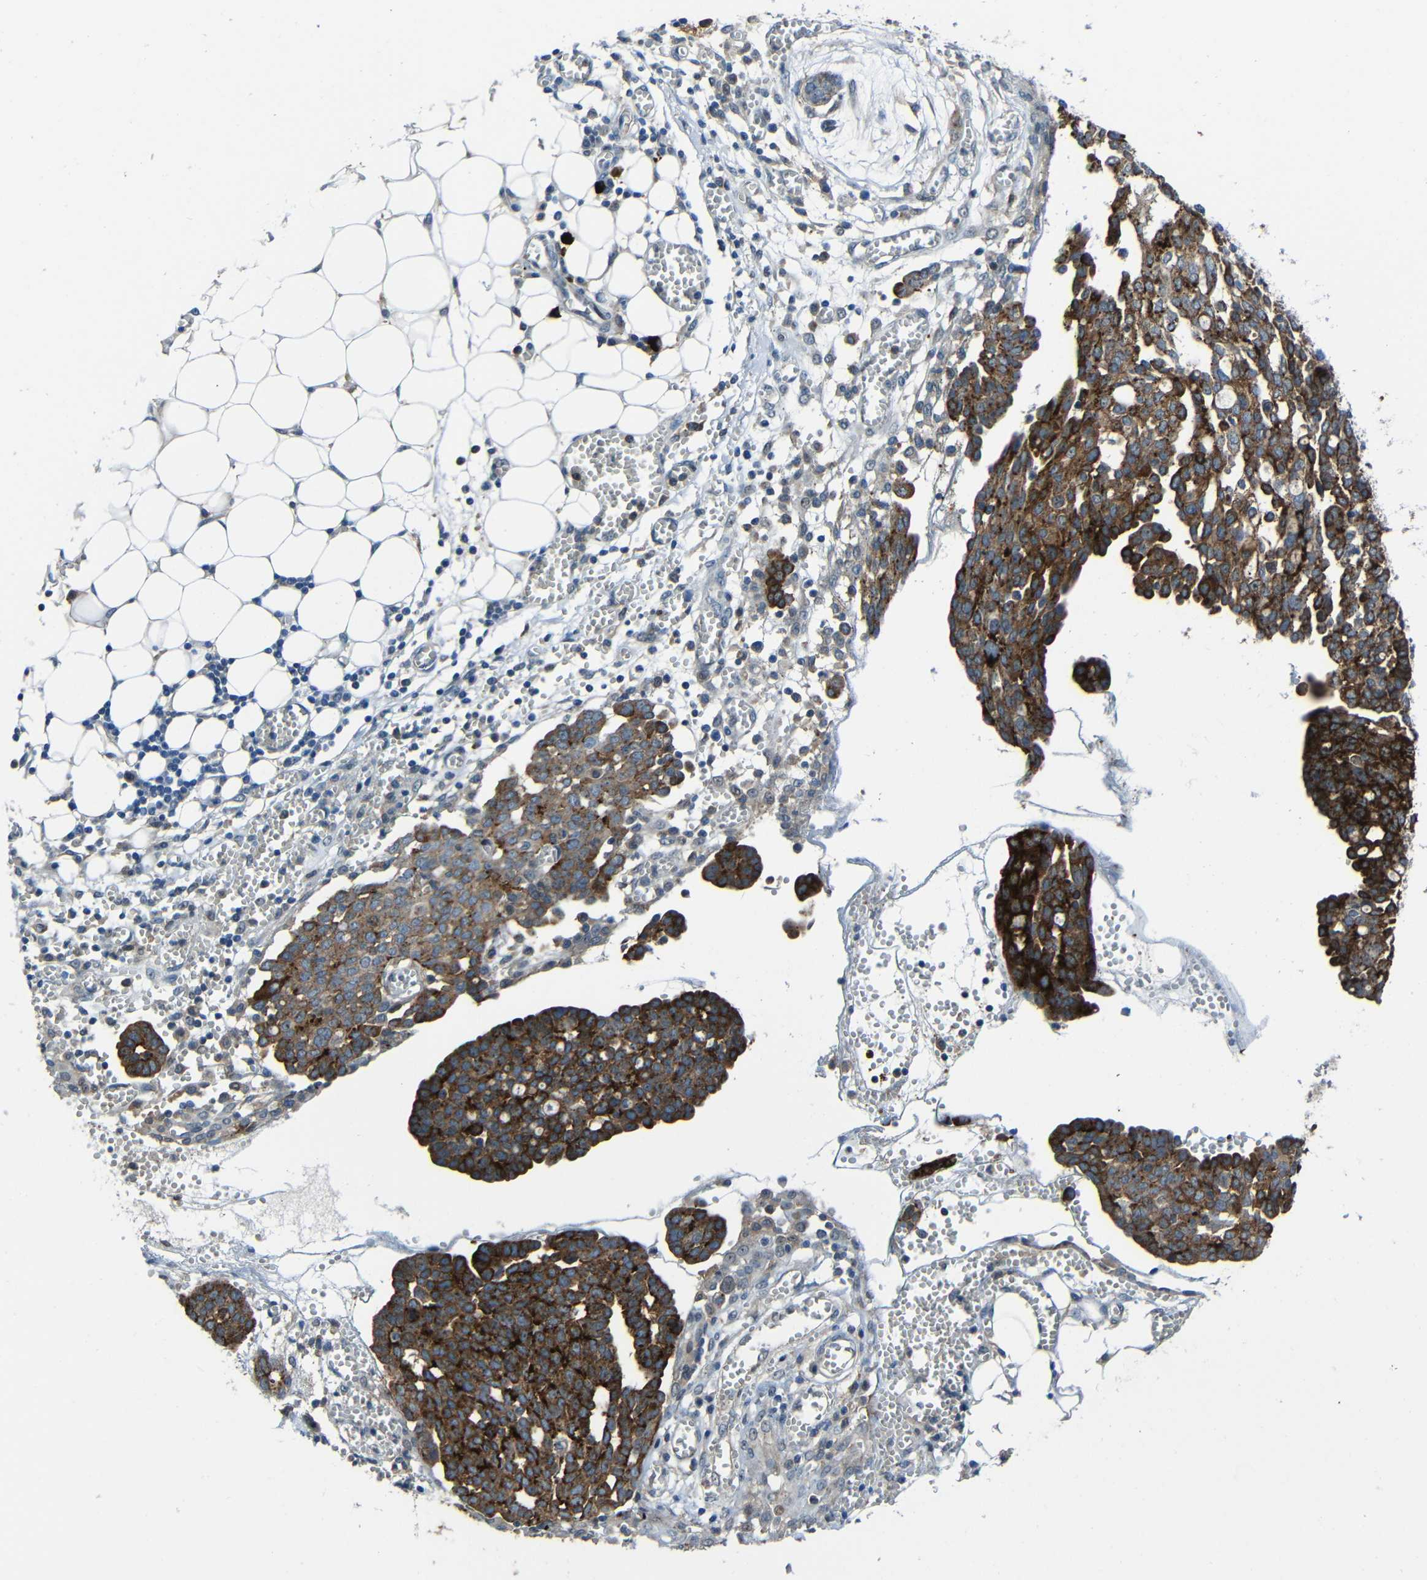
{"staining": {"intensity": "moderate", "quantity": ">75%", "location": "cytoplasmic/membranous"}, "tissue": "ovarian cancer", "cell_type": "Tumor cells", "image_type": "cancer", "snomed": [{"axis": "morphology", "description": "Cystadenocarcinoma, serous, NOS"}, {"axis": "topography", "description": "Soft tissue"}, {"axis": "topography", "description": "Ovary"}], "caption": "Immunohistochemistry (IHC) photomicrograph of ovarian cancer stained for a protein (brown), which displays medium levels of moderate cytoplasmic/membranous expression in approximately >75% of tumor cells.", "gene": "DNAJC5", "patient": {"sex": "female", "age": 57}}